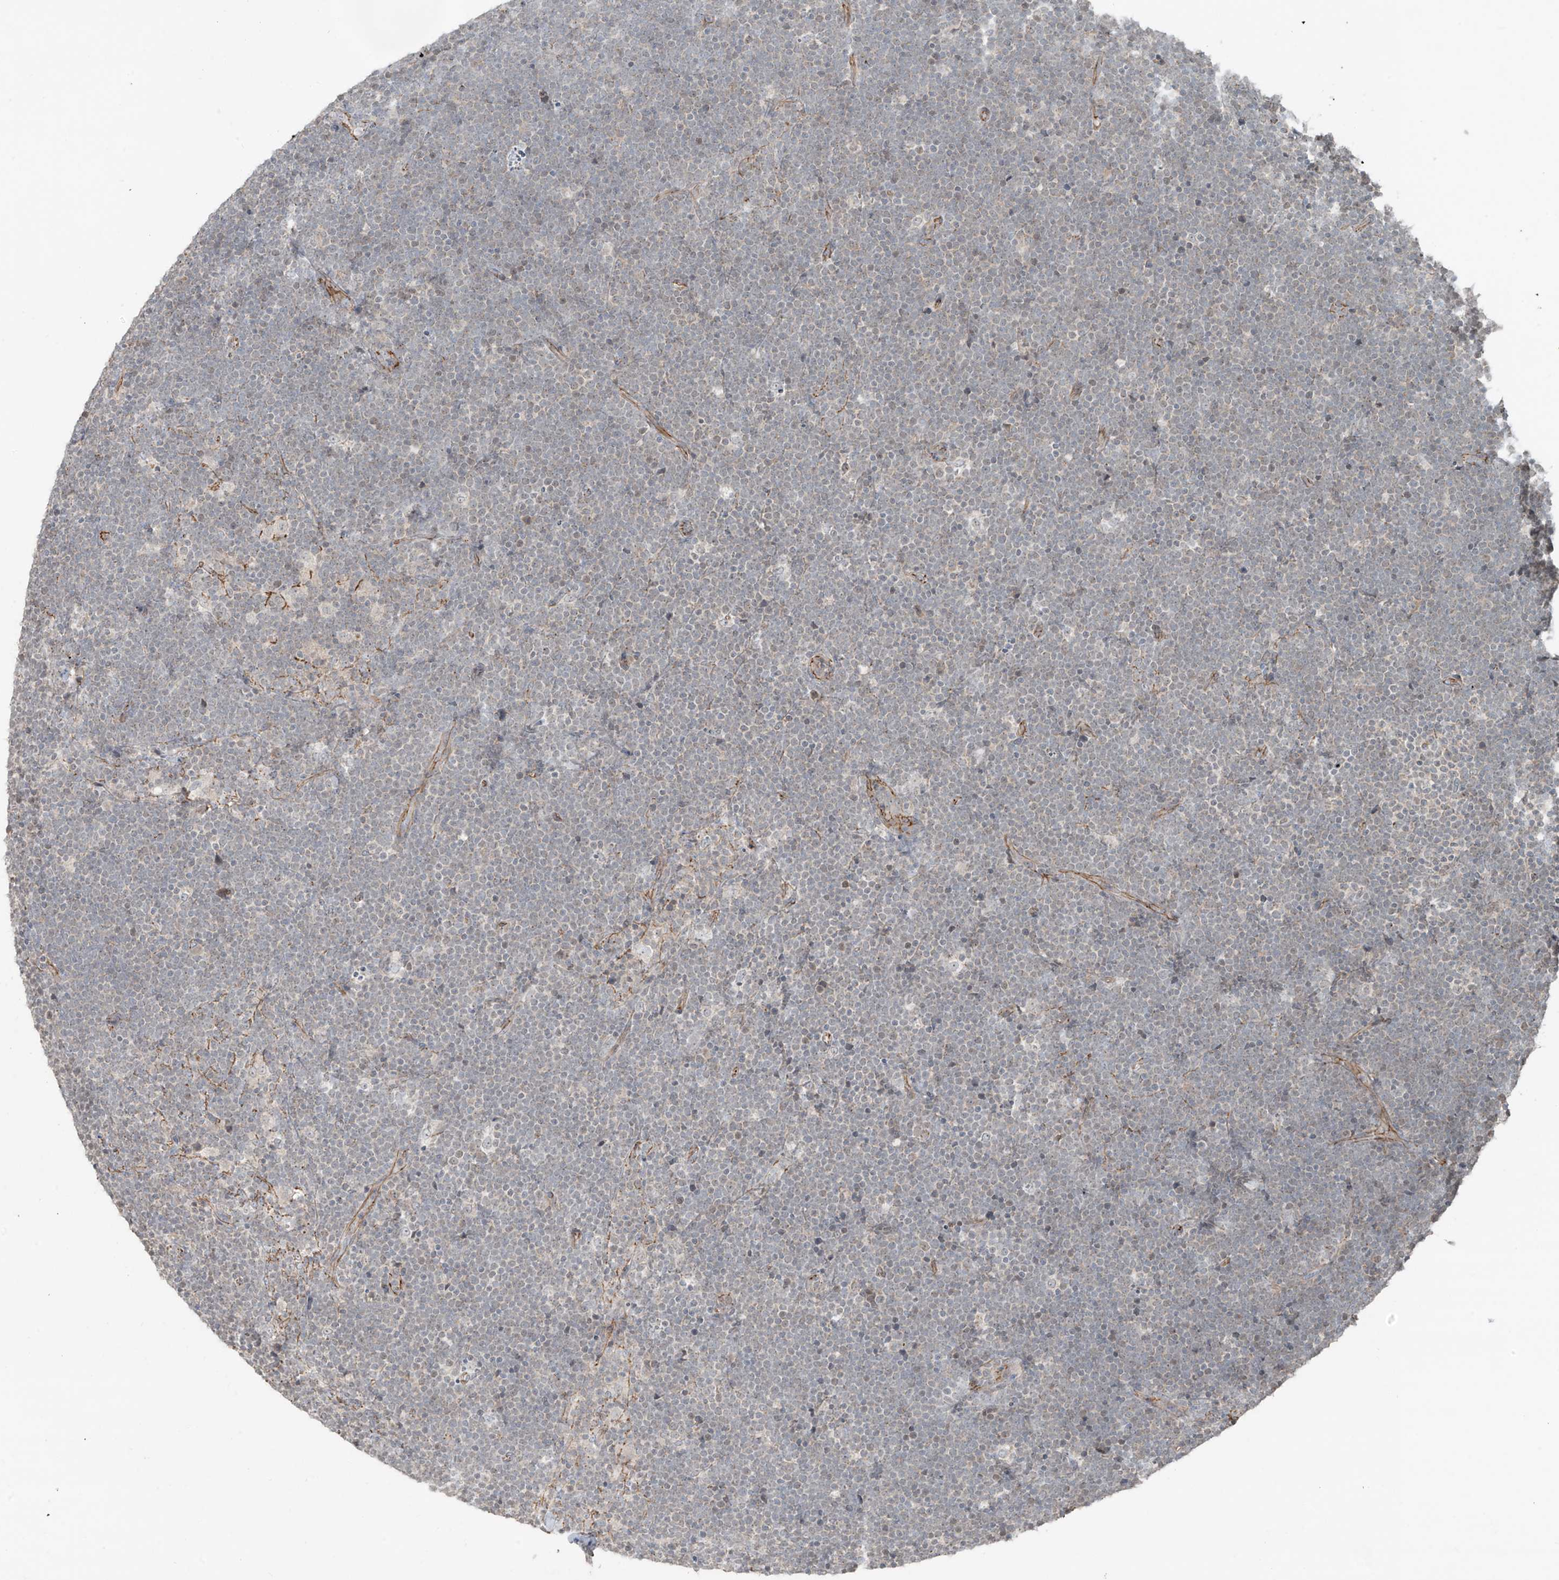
{"staining": {"intensity": "negative", "quantity": "none", "location": "none"}, "tissue": "lymphoma", "cell_type": "Tumor cells", "image_type": "cancer", "snomed": [{"axis": "morphology", "description": "Malignant lymphoma, non-Hodgkin's type, High grade"}, {"axis": "topography", "description": "Lymph node"}], "caption": "DAB (3,3'-diaminobenzidine) immunohistochemical staining of lymphoma shows no significant positivity in tumor cells. (DAB IHC with hematoxylin counter stain).", "gene": "ZNF16", "patient": {"sex": "male", "age": 13}}